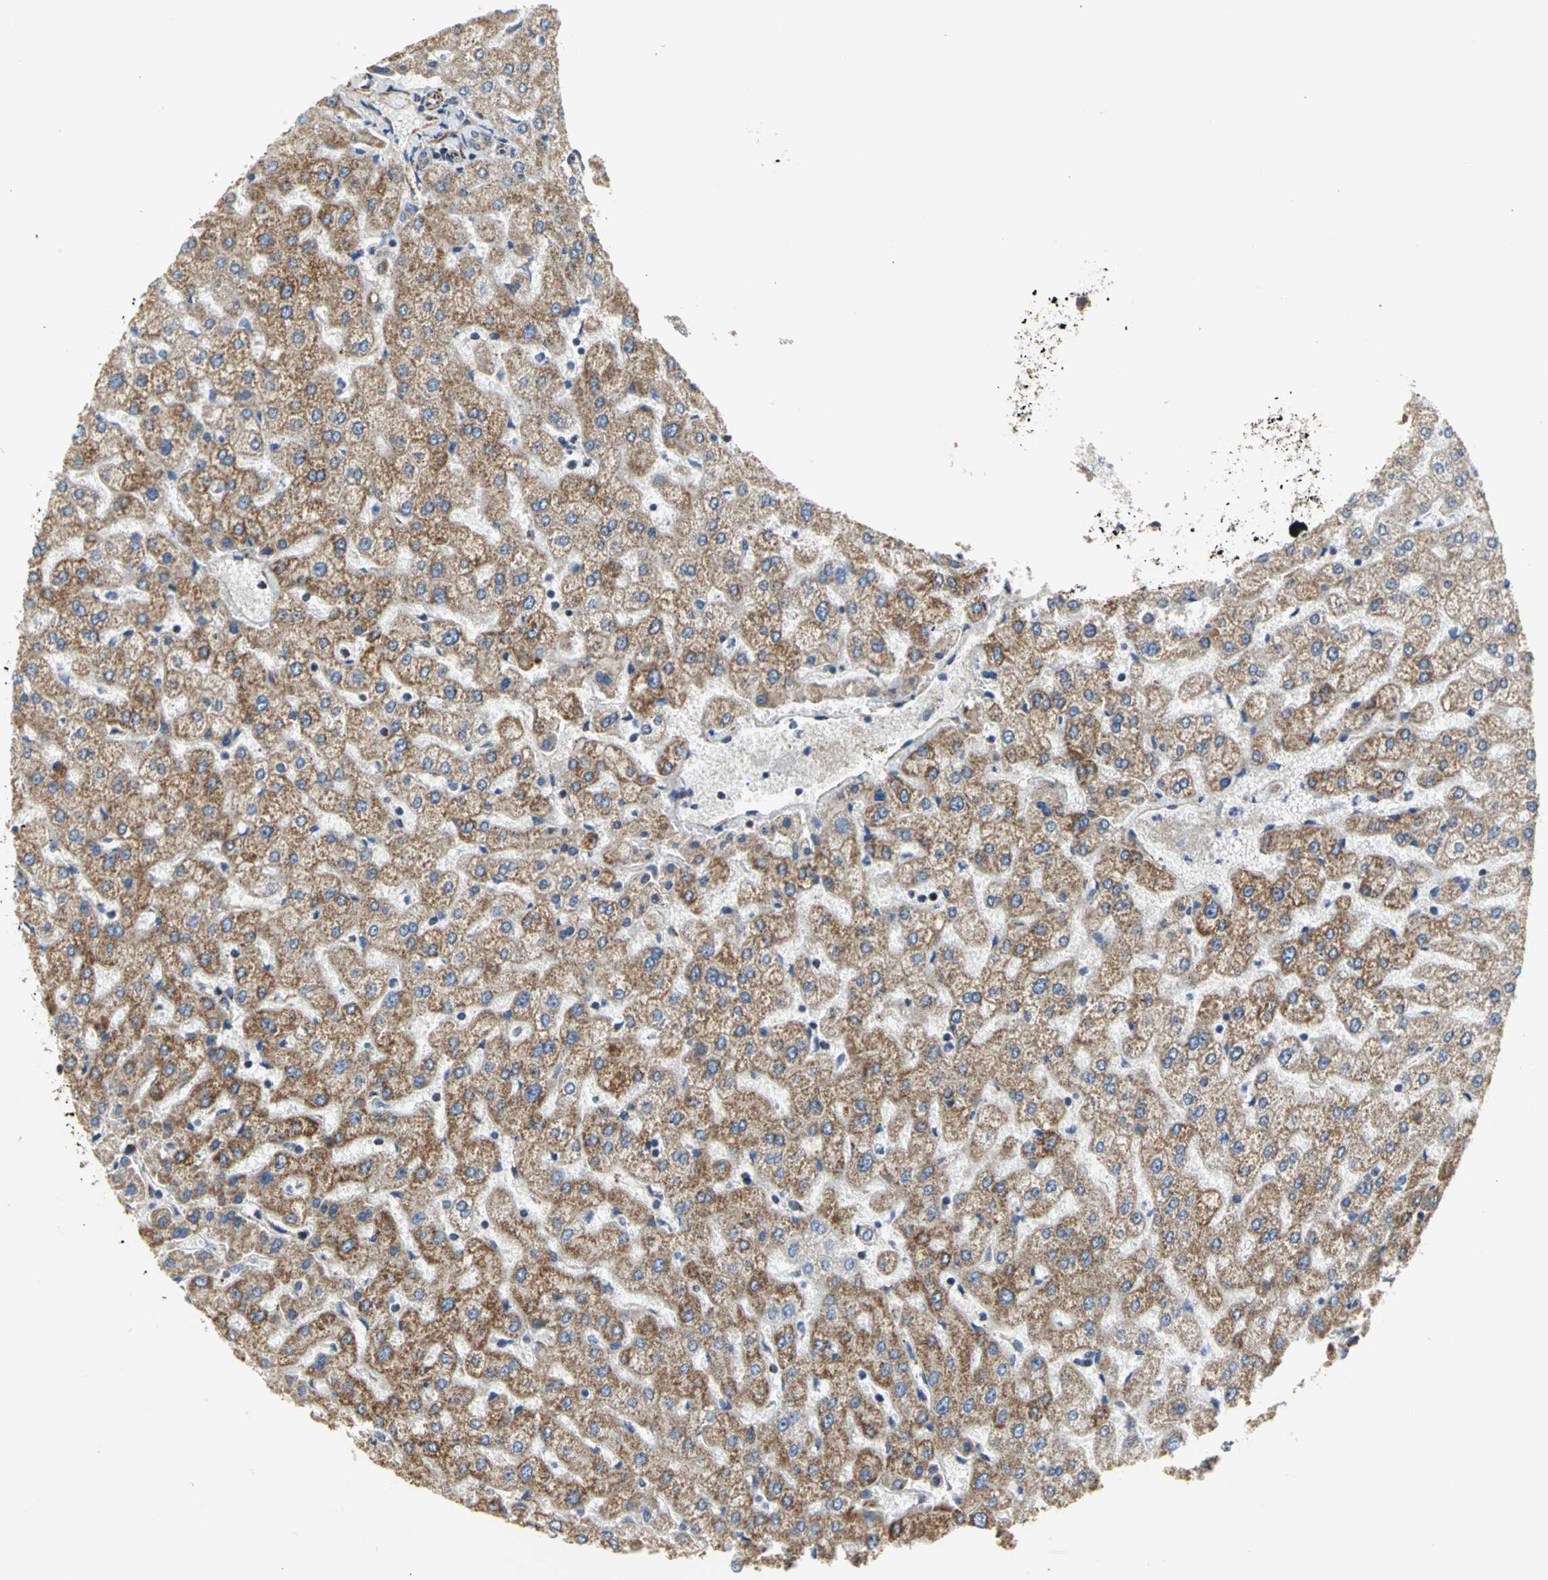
{"staining": {"intensity": "weak", "quantity": ">75%", "location": "cytoplasmic/membranous"}, "tissue": "liver", "cell_type": "Cholangiocytes", "image_type": "normal", "snomed": [{"axis": "morphology", "description": "Normal tissue, NOS"}, {"axis": "morphology", "description": "Fibrosis, NOS"}, {"axis": "topography", "description": "Liver"}], "caption": "Immunohistochemical staining of unremarkable human liver exhibits weak cytoplasmic/membranous protein staining in about >75% of cholangiocytes.", "gene": "NDUFB5", "patient": {"sex": "female", "age": 29}}